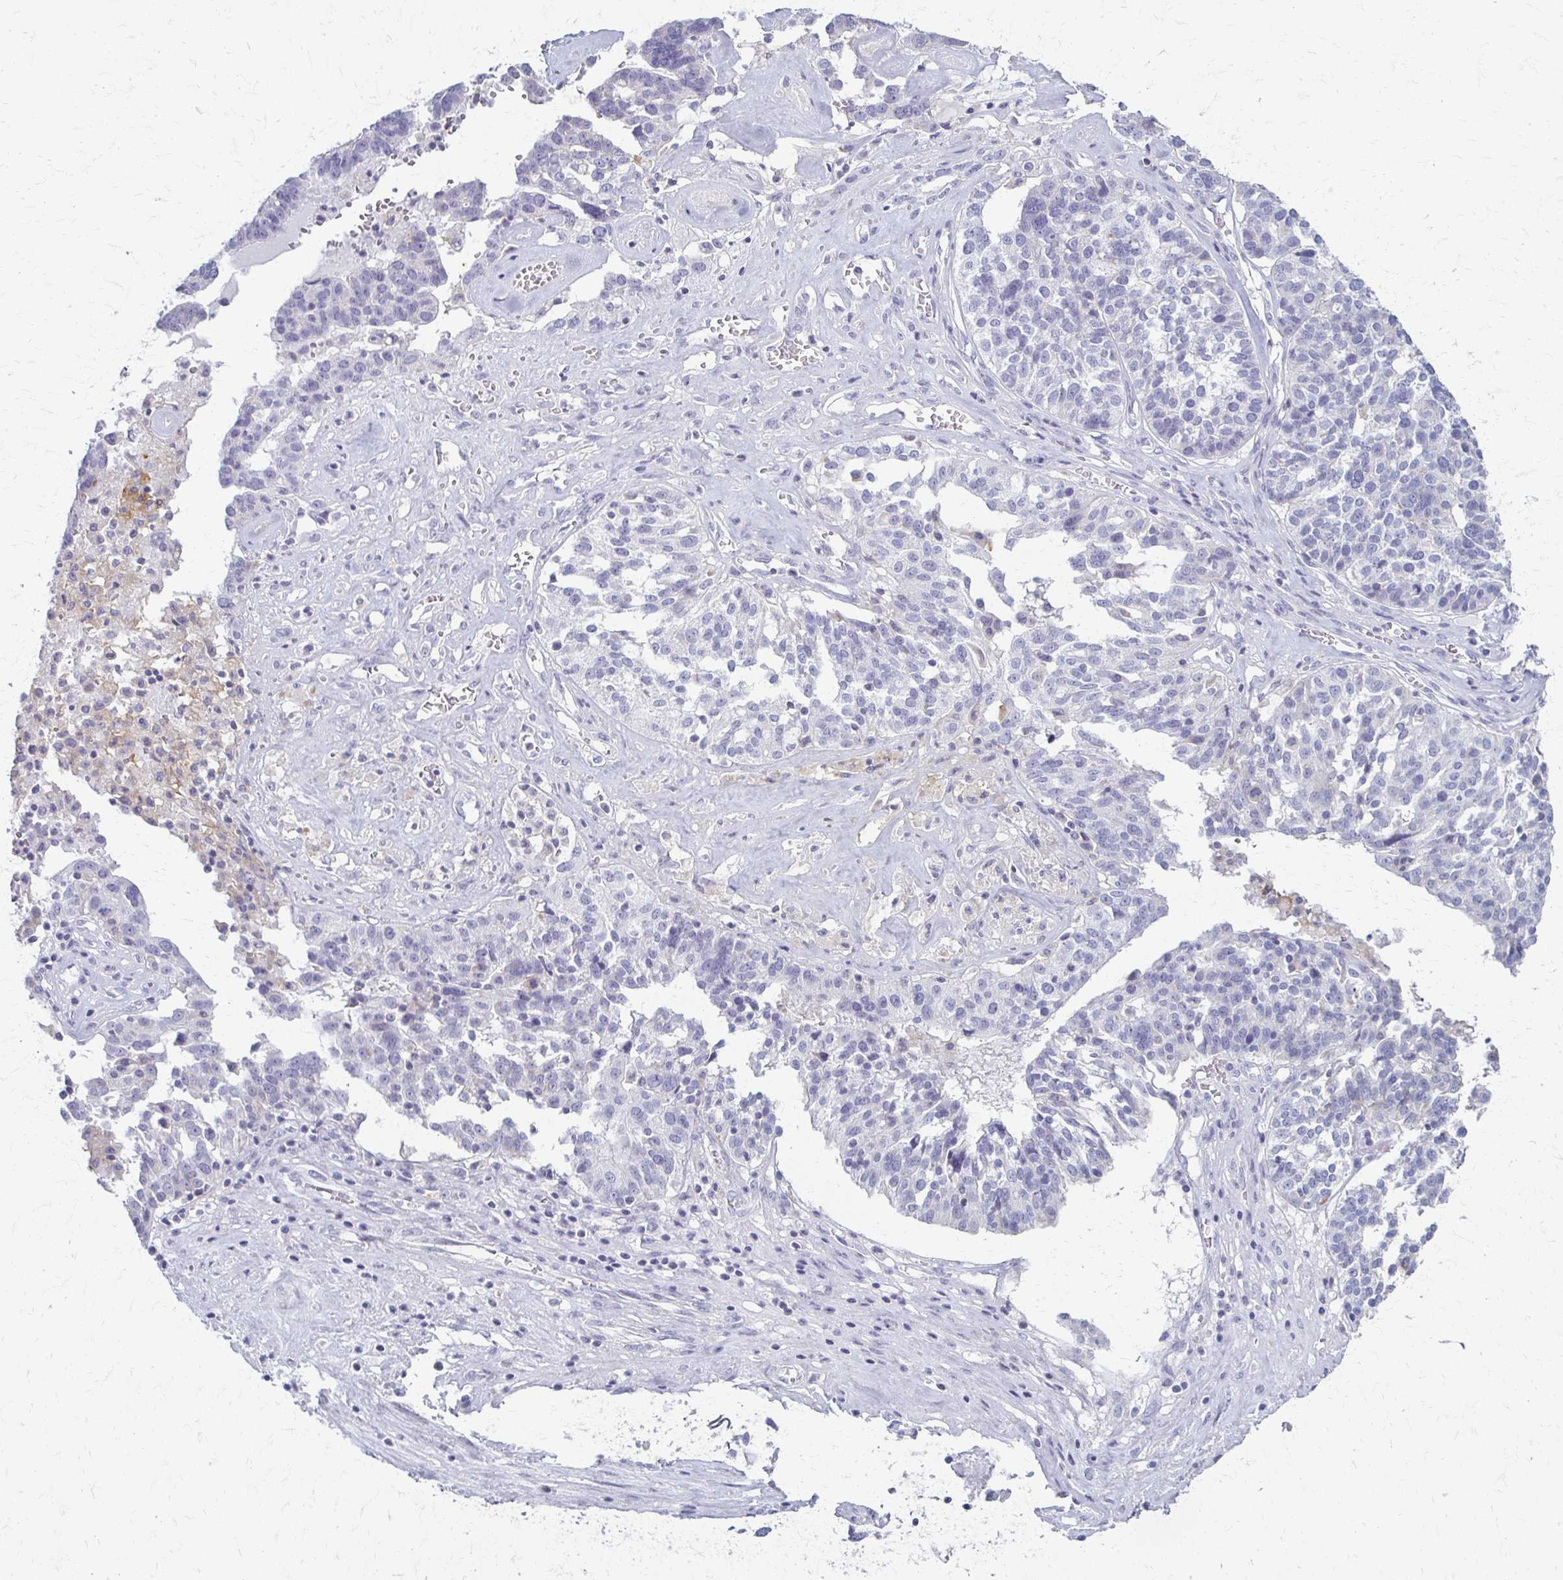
{"staining": {"intensity": "negative", "quantity": "none", "location": "none"}, "tissue": "ovarian cancer", "cell_type": "Tumor cells", "image_type": "cancer", "snomed": [{"axis": "morphology", "description": "Cystadenocarcinoma, serous, NOS"}, {"axis": "topography", "description": "Ovary"}], "caption": "This is an immunohistochemistry micrograph of human serous cystadenocarcinoma (ovarian). There is no staining in tumor cells.", "gene": "FCGR2B", "patient": {"sex": "female", "age": 59}}